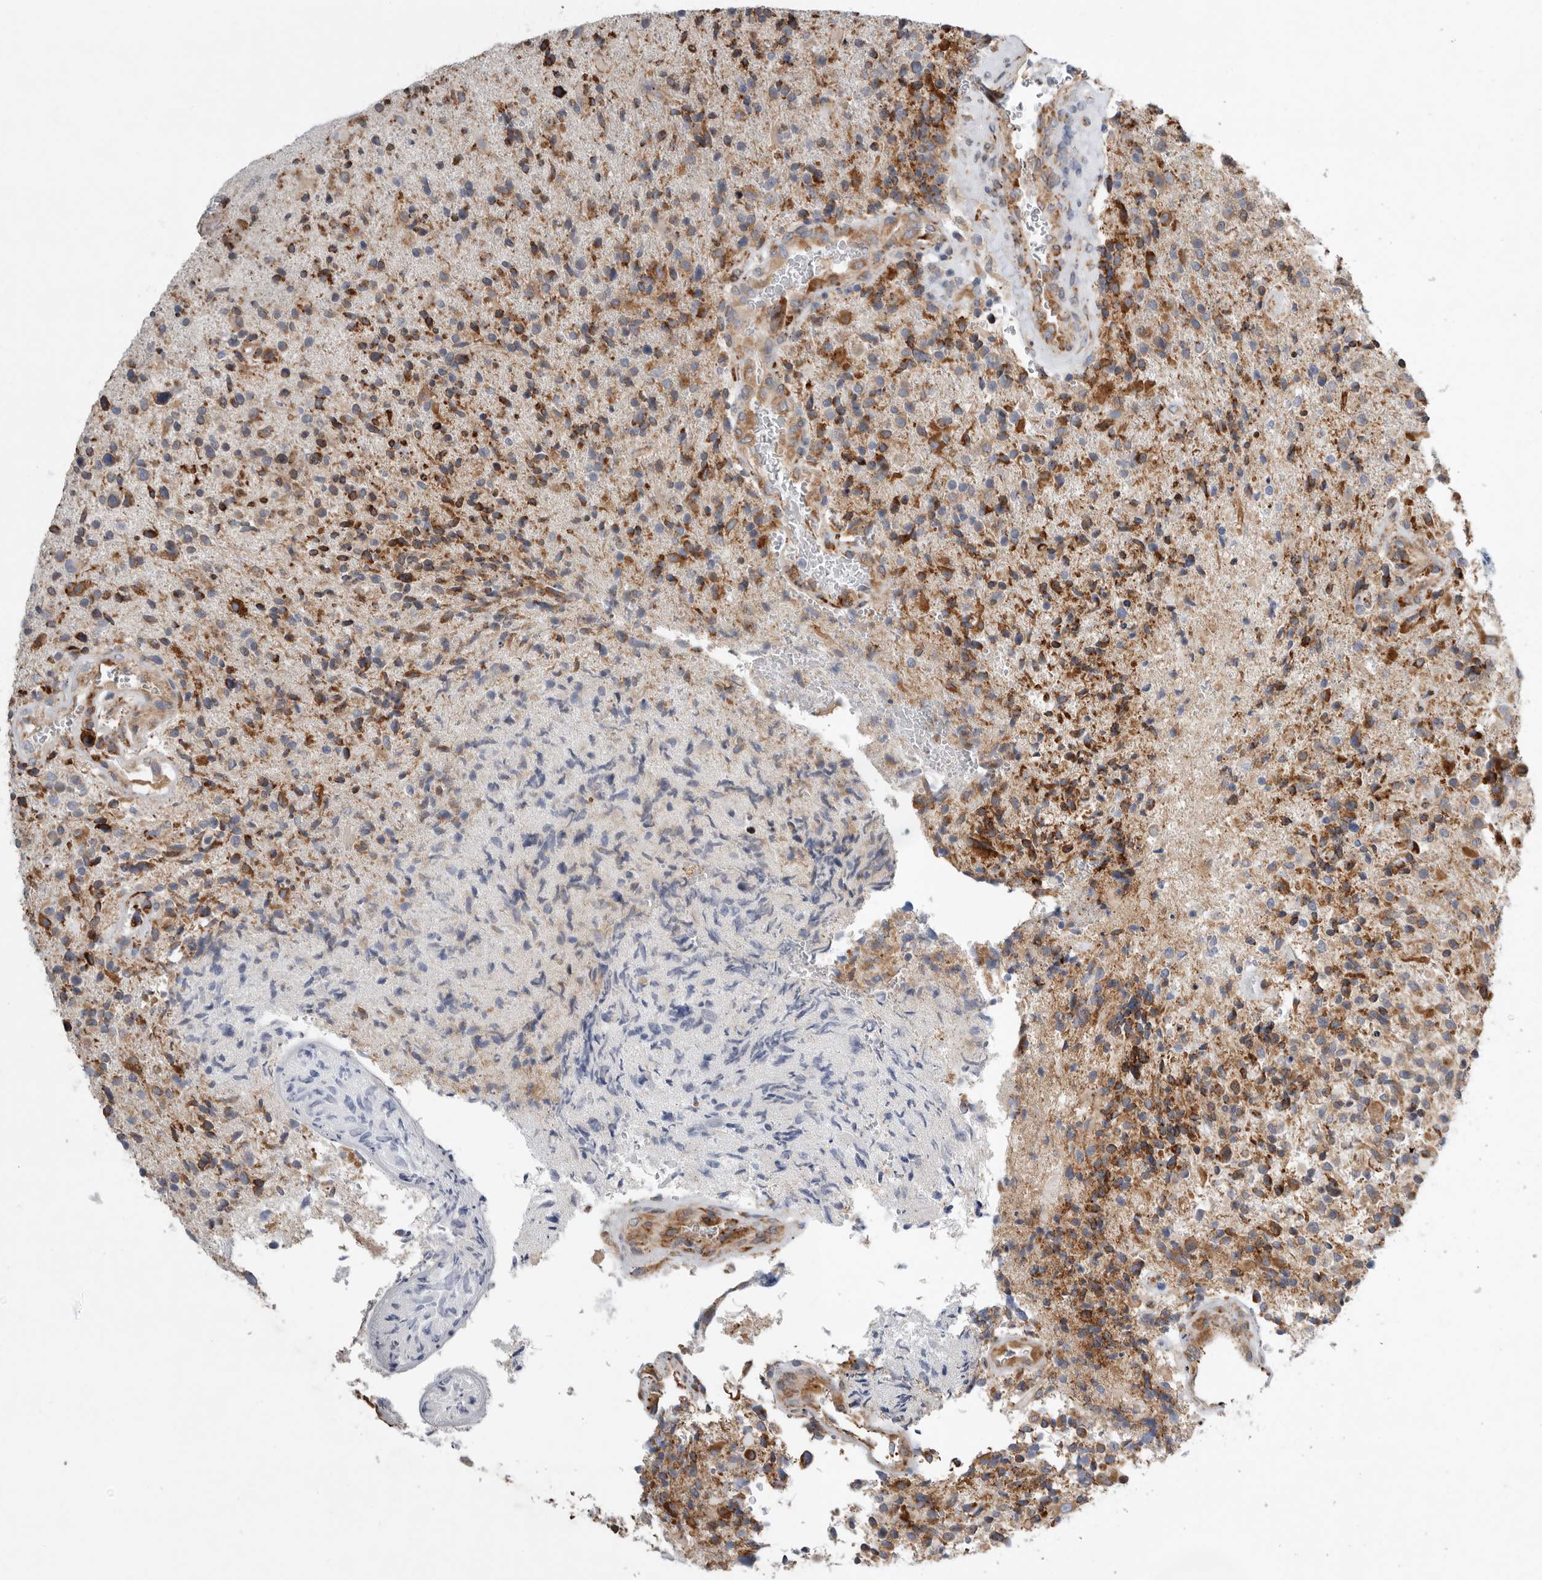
{"staining": {"intensity": "moderate", "quantity": "25%-75%", "location": "cytoplasmic/membranous"}, "tissue": "glioma", "cell_type": "Tumor cells", "image_type": "cancer", "snomed": [{"axis": "morphology", "description": "Glioma, malignant, High grade"}, {"axis": "topography", "description": "Brain"}], "caption": "Protein staining shows moderate cytoplasmic/membranous expression in approximately 25%-75% of tumor cells in glioma.", "gene": "GANAB", "patient": {"sex": "male", "age": 72}}